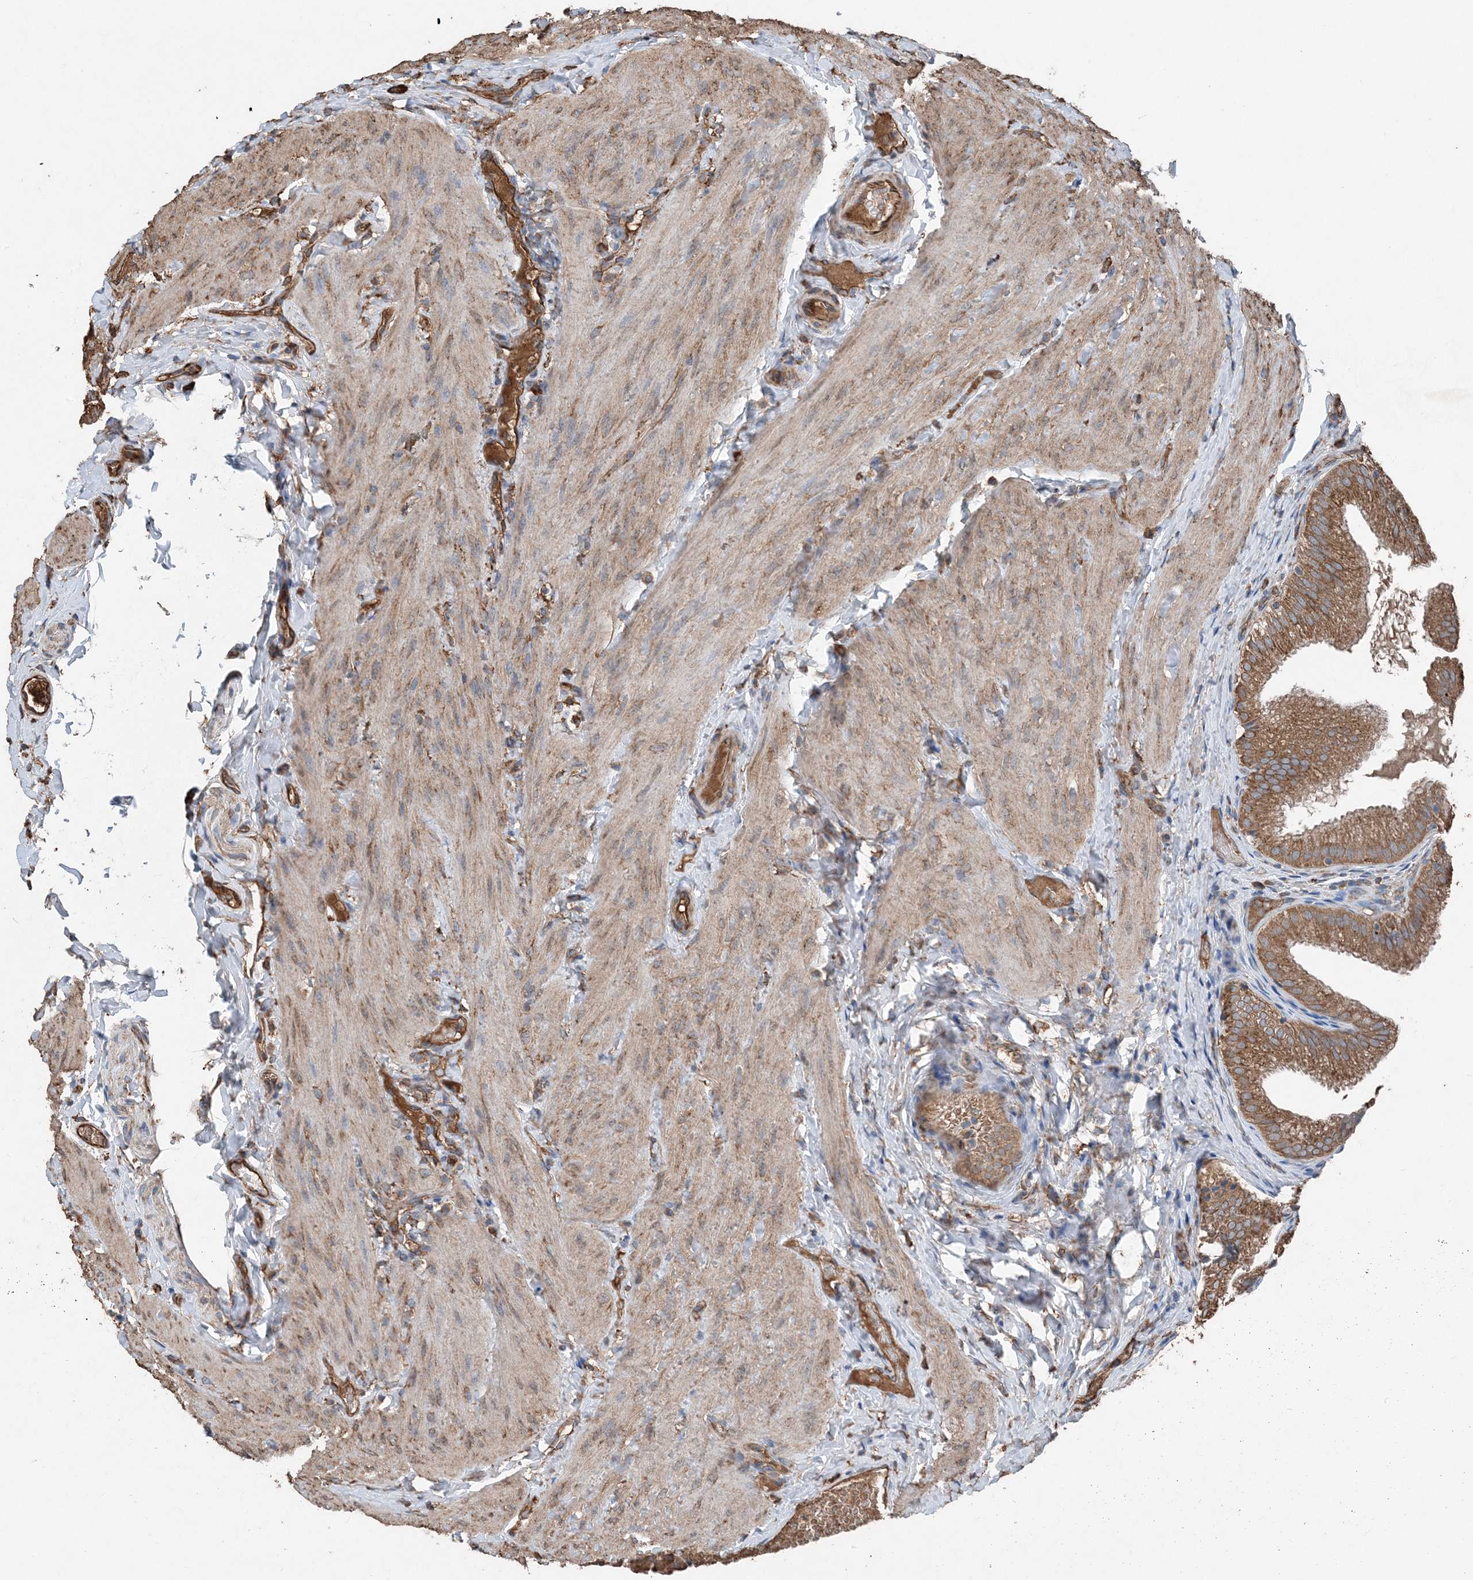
{"staining": {"intensity": "strong", "quantity": ">75%", "location": "cytoplasmic/membranous"}, "tissue": "gallbladder", "cell_type": "Glandular cells", "image_type": "normal", "snomed": [{"axis": "morphology", "description": "Normal tissue, NOS"}, {"axis": "topography", "description": "Gallbladder"}], "caption": "Protein staining exhibits strong cytoplasmic/membranous expression in approximately >75% of glandular cells in unremarkable gallbladder. The staining was performed using DAB, with brown indicating positive protein expression. Nuclei are stained blue with hematoxylin.", "gene": "PDIA6", "patient": {"sex": "female", "age": 30}}